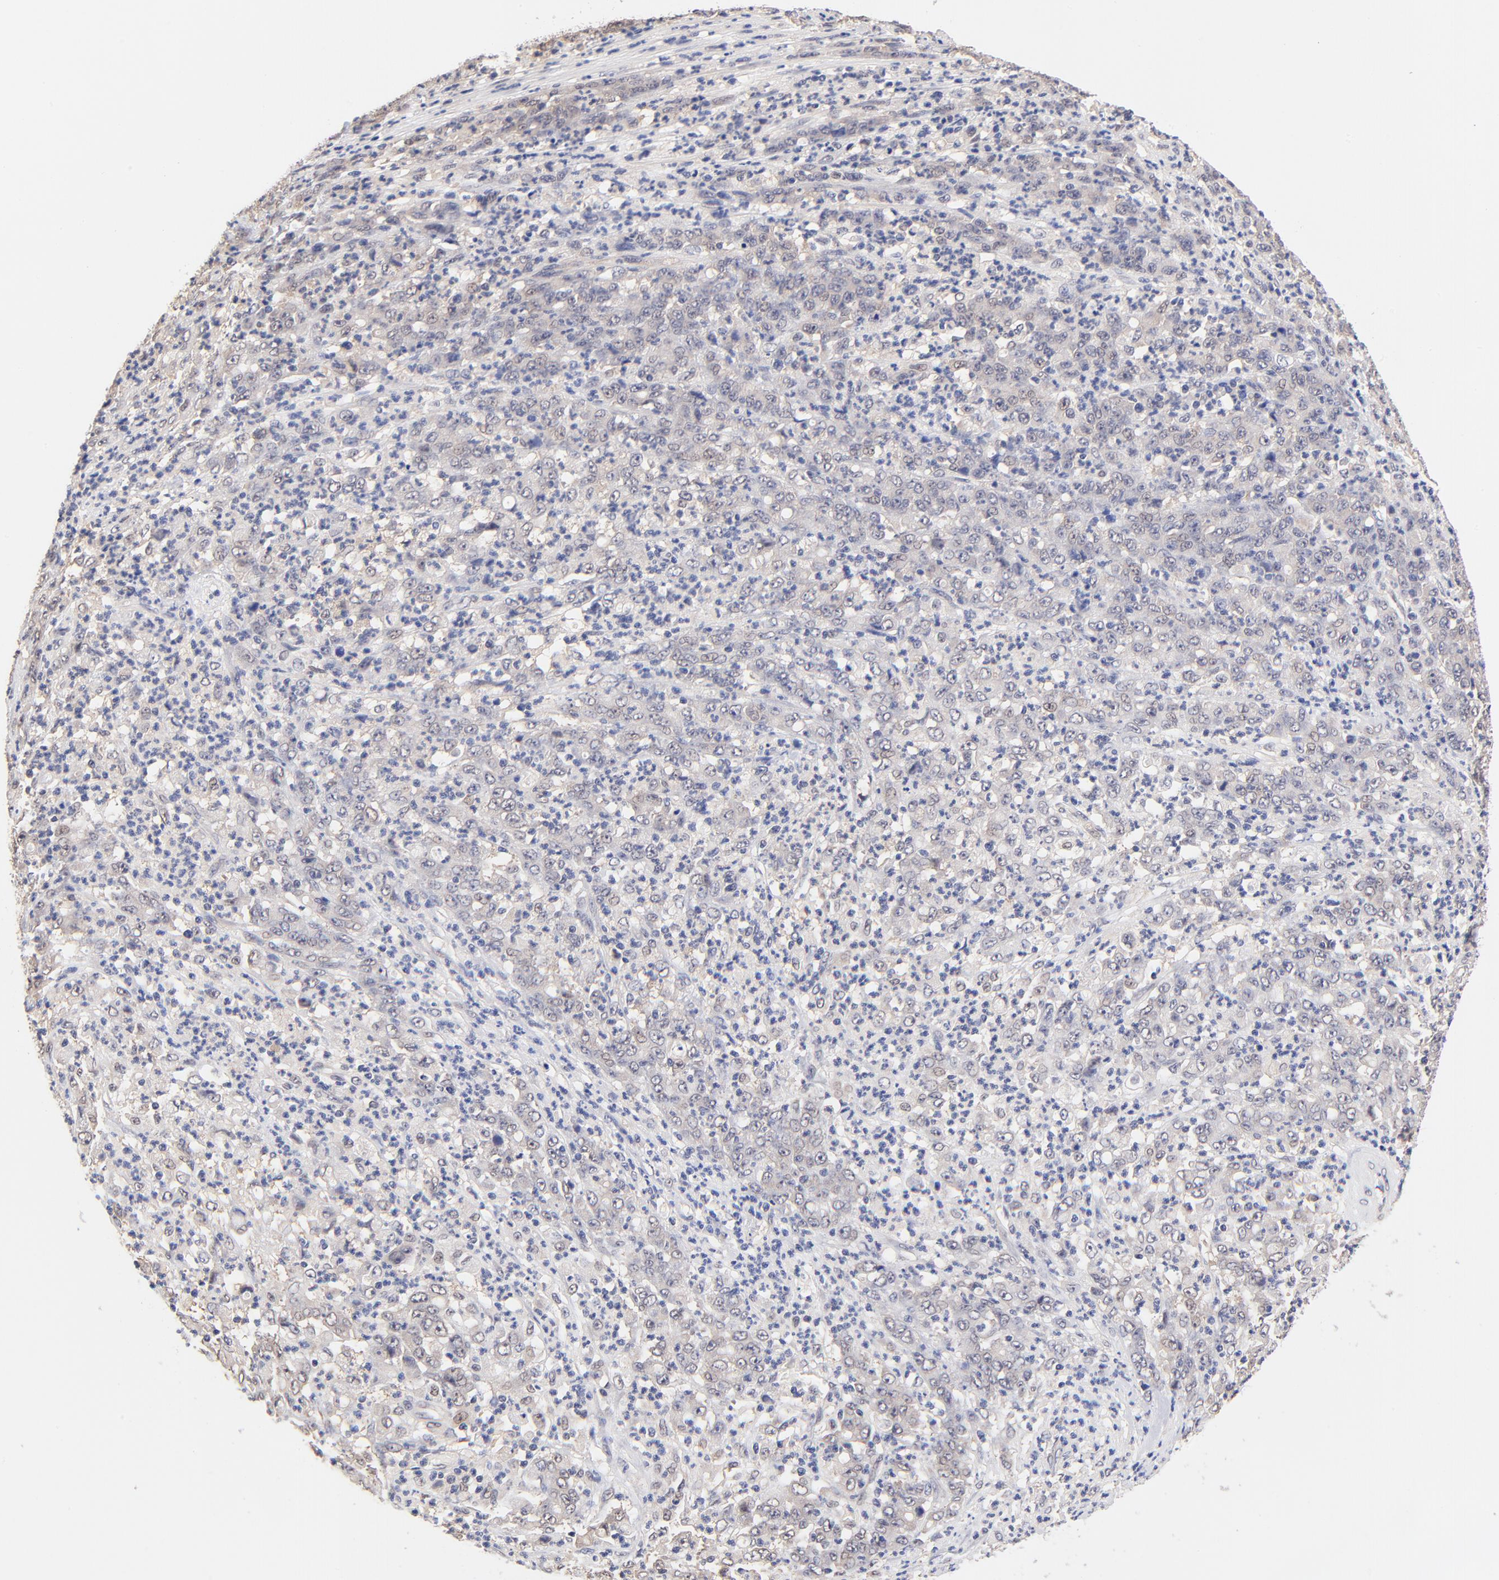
{"staining": {"intensity": "negative", "quantity": "none", "location": "none"}, "tissue": "stomach cancer", "cell_type": "Tumor cells", "image_type": "cancer", "snomed": [{"axis": "morphology", "description": "Adenocarcinoma, NOS"}, {"axis": "topography", "description": "Stomach, lower"}], "caption": "This is an immunohistochemistry micrograph of stomach adenocarcinoma. There is no staining in tumor cells.", "gene": "TXNL1", "patient": {"sex": "female", "age": 71}}